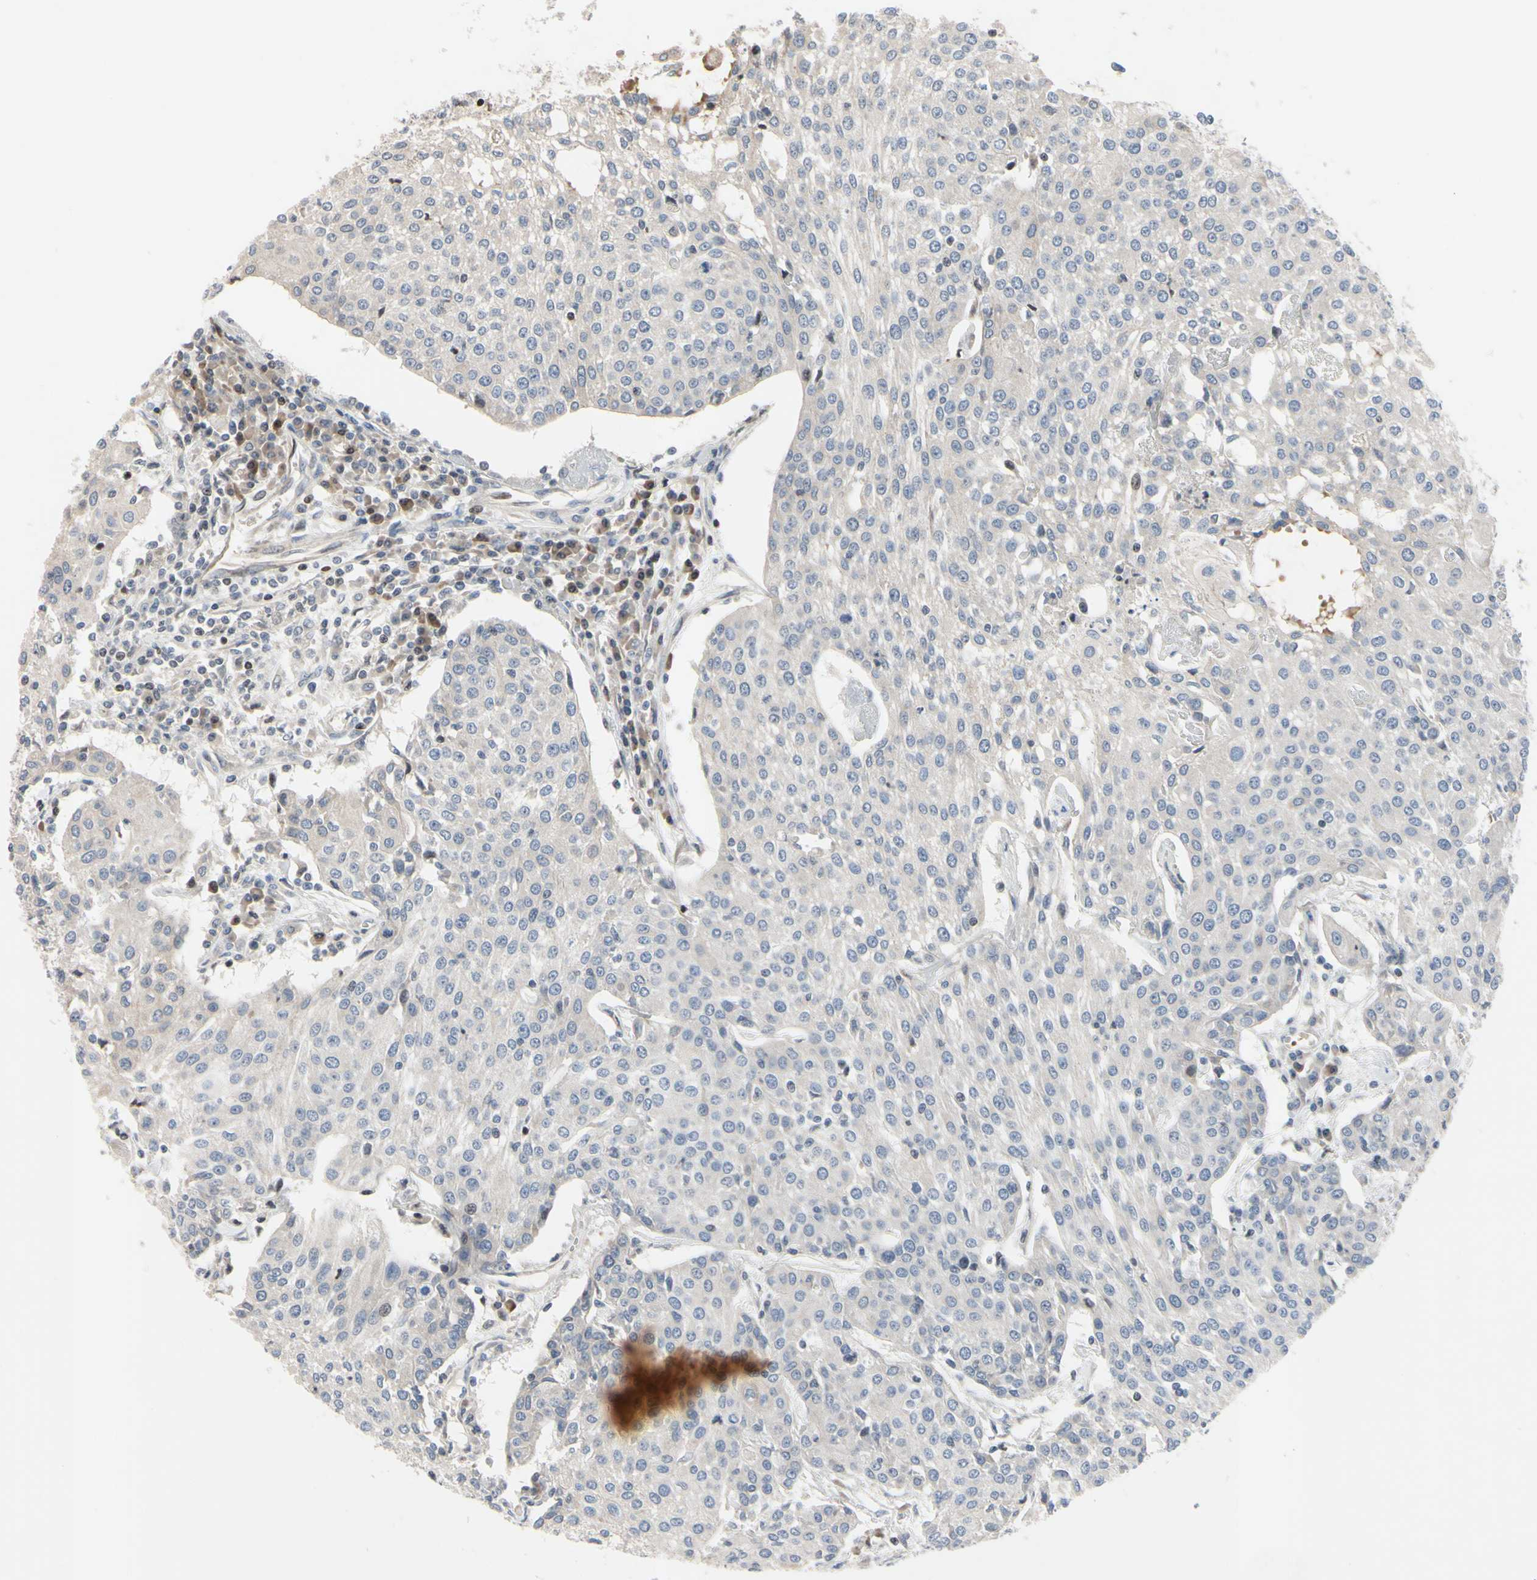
{"staining": {"intensity": "negative", "quantity": "none", "location": "none"}, "tissue": "urothelial cancer", "cell_type": "Tumor cells", "image_type": "cancer", "snomed": [{"axis": "morphology", "description": "Urothelial carcinoma, High grade"}, {"axis": "topography", "description": "Urinary bladder"}], "caption": "Tumor cells show no significant positivity in urothelial cancer. (DAB immunohistochemistry with hematoxylin counter stain).", "gene": "ARG1", "patient": {"sex": "female", "age": 85}}